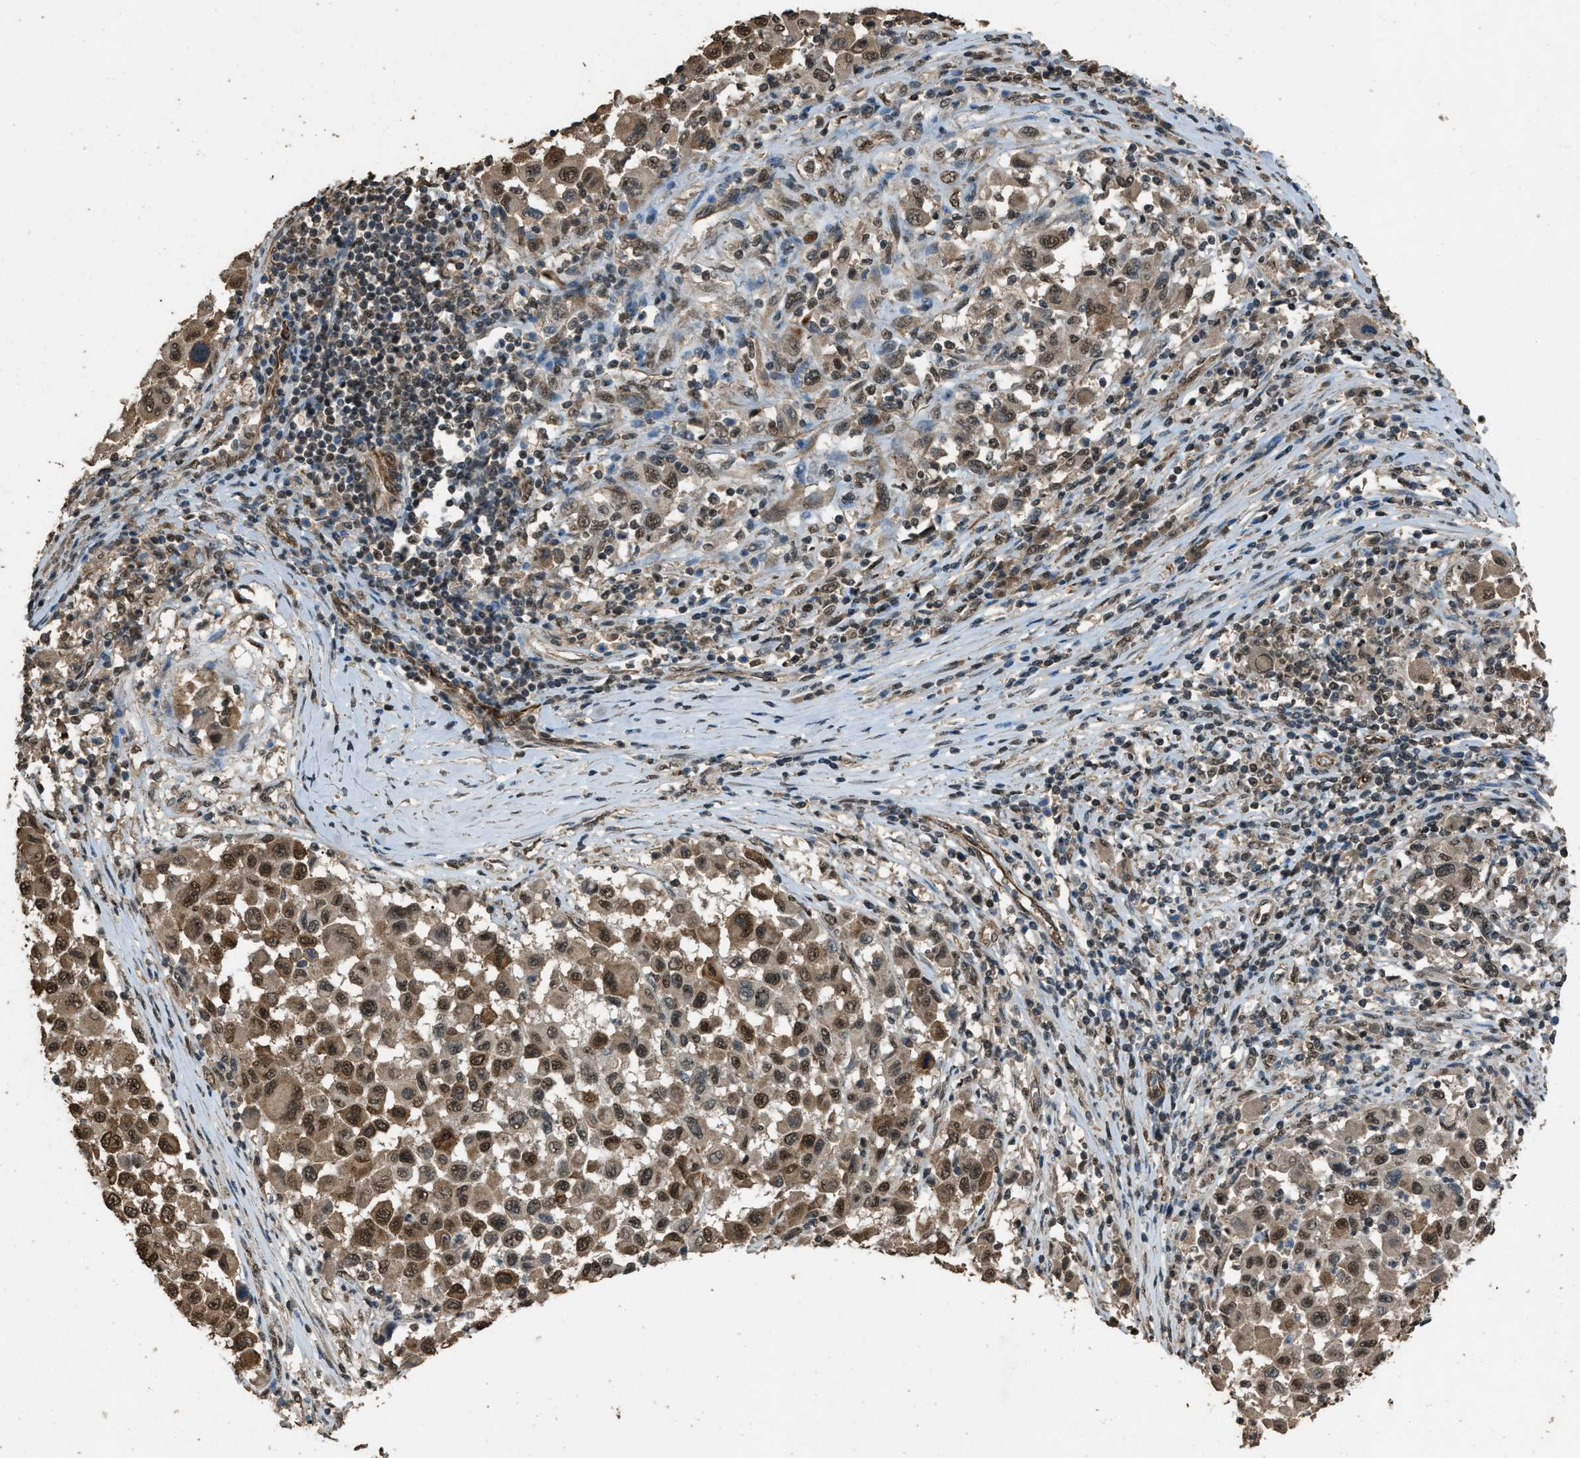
{"staining": {"intensity": "moderate", "quantity": ">75%", "location": "cytoplasmic/membranous,nuclear"}, "tissue": "melanoma", "cell_type": "Tumor cells", "image_type": "cancer", "snomed": [{"axis": "morphology", "description": "Malignant melanoma, Metastatic site"}, {"axis": "topography", "description": "Lymph node"}], "caption": "This image displays IHC staining of human malignant melanoma (metastatic site), with medium moderate cytoplasmic/membranous and nuclear staining in approximately >75% of tumor cells.", "gene": "SERTAD2", "patient": {"sex": "male", "age": 61}}